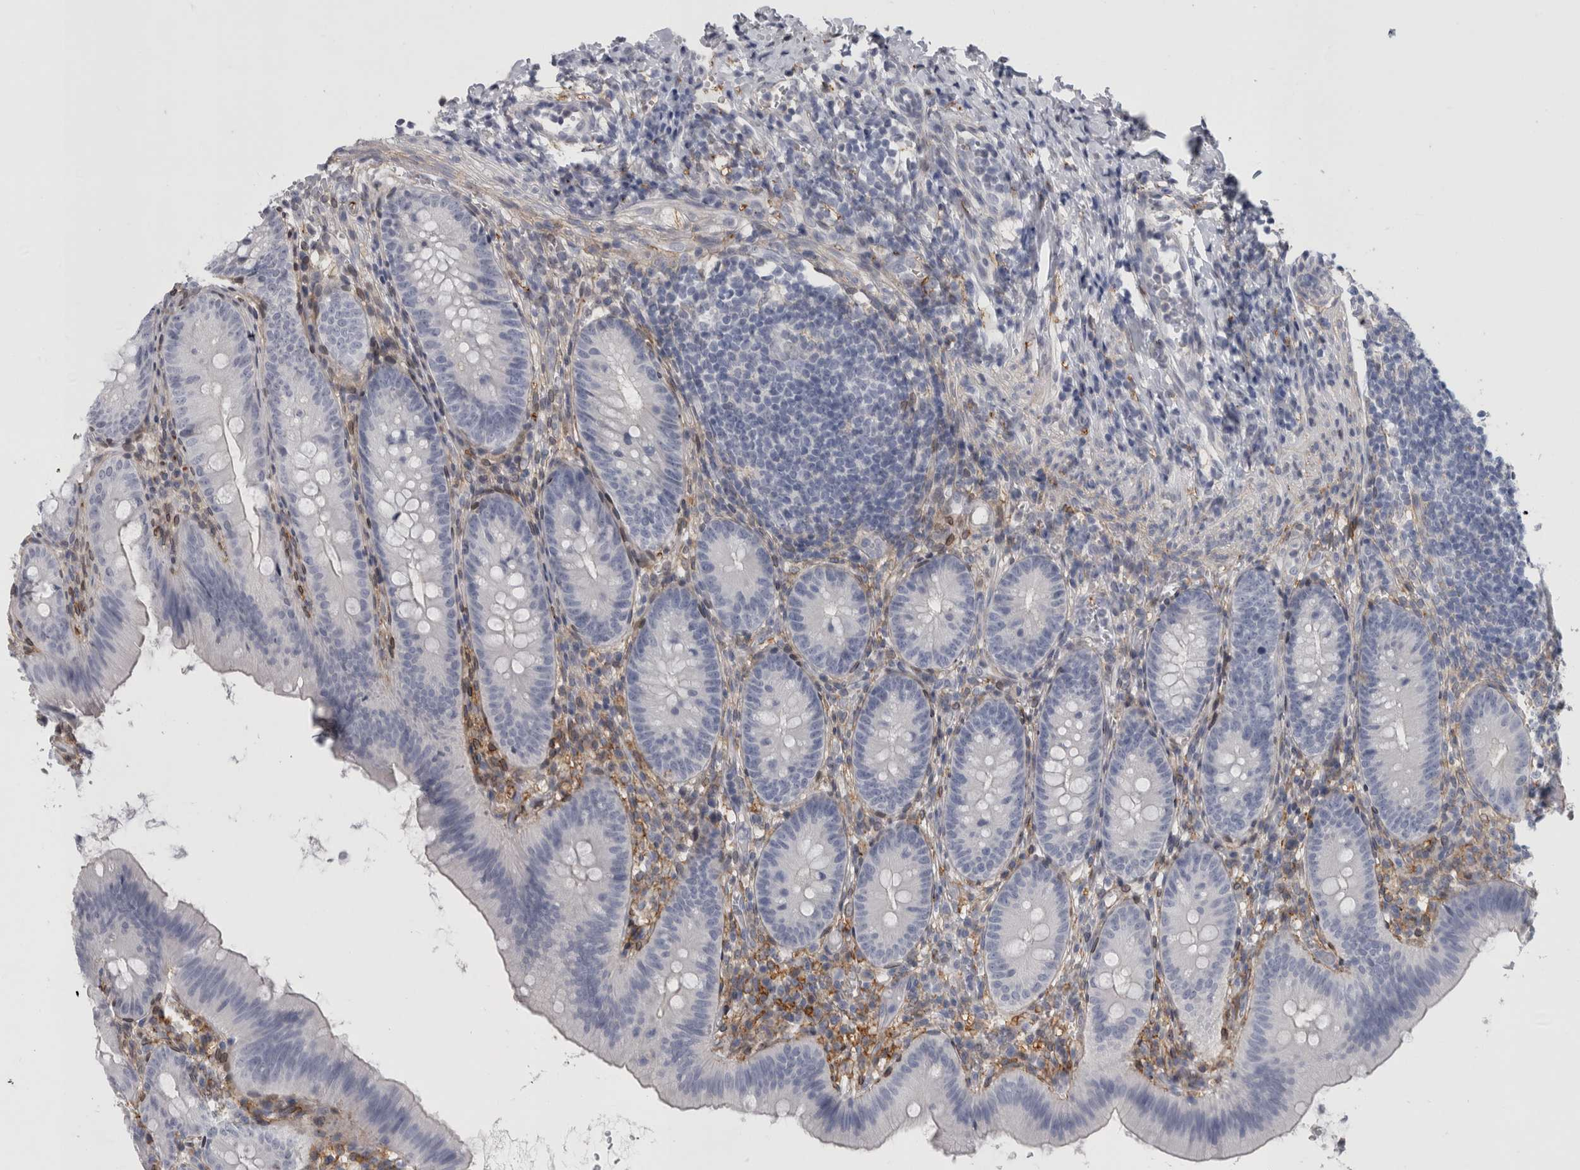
{"staining": {"intensity": "negative", "quantity": "none", "location": "none"}, "tissue": "appendix", "cell_type": "Glandular cells", "image_type": "normal", "snomed": [{"axis": "morphology", "description": "Normal tissue, NOS"}, {"axis": "topography", "description": "Appendix"}], "caption": "Glandular cells show no significant staining in unremarkable appendix.", "gene": "DNAJC24", "patient": {"sex": "male", "age": 1}}